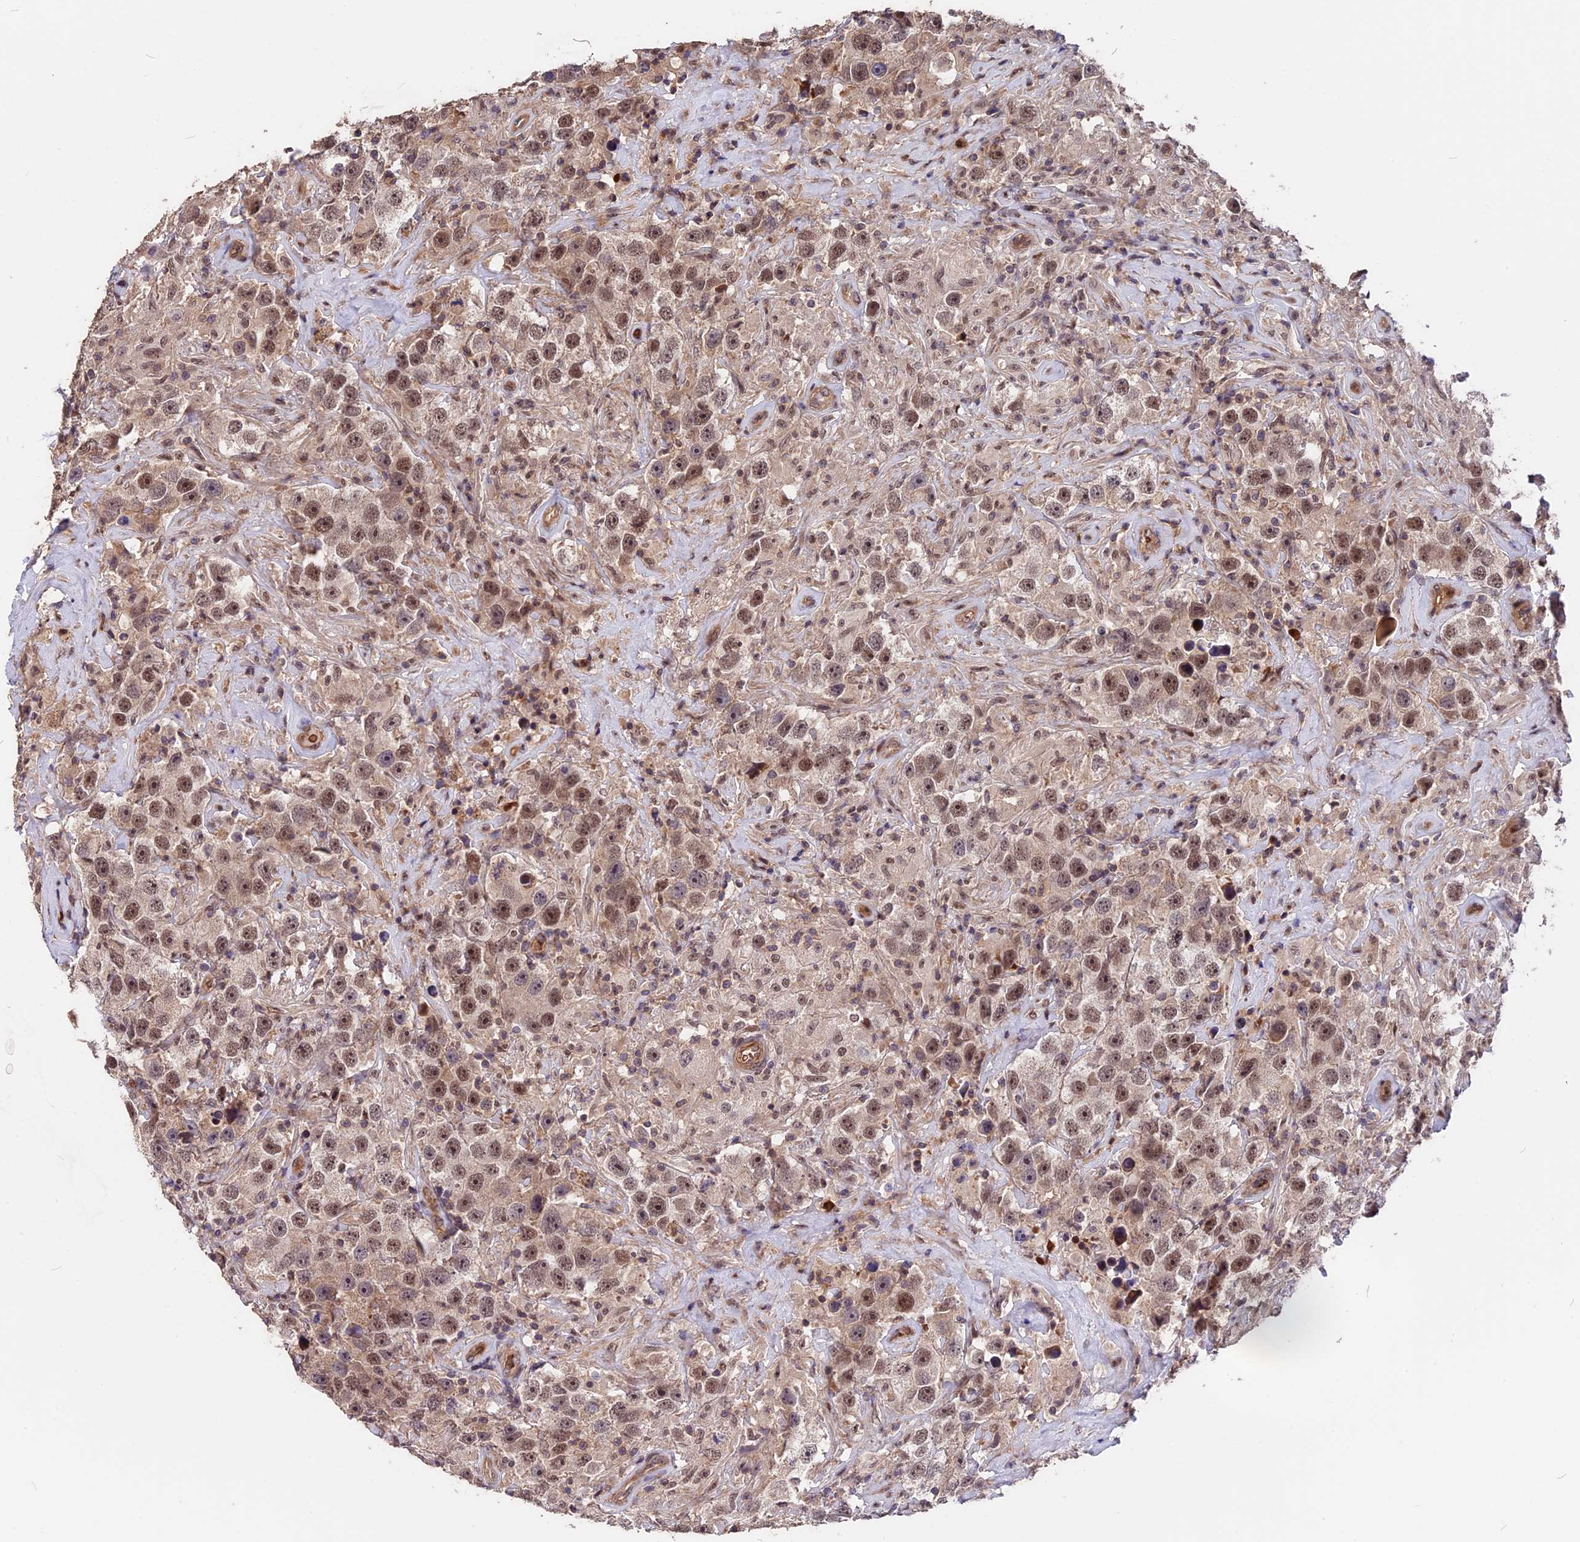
{"staining": {"intensity": "moderate", "quantity": ">75%", "location": "nuclear"}, "tissue": "testis cancer", "cell_type": "Tumor cells", "image_type": "cancer", "snomed": [{"axis": "morphology", "description": "Seminoma, NOS"}, {"axis": "topography", "description": "Testis"}], "caption": "Immunohistochemistry (IHC) staining of testis seminoma, which exhibits medium levels of moderate nuclear positivity in approximately >75% of tumor cells indicating moderate nuclear protein positivity. The staining was performed using DAB (brown) for protein detection and nuclei were counterstained in hematoxylin (blue).", "gene": "ZC3H10", "patient": {"sex": "male", "age": 49}}